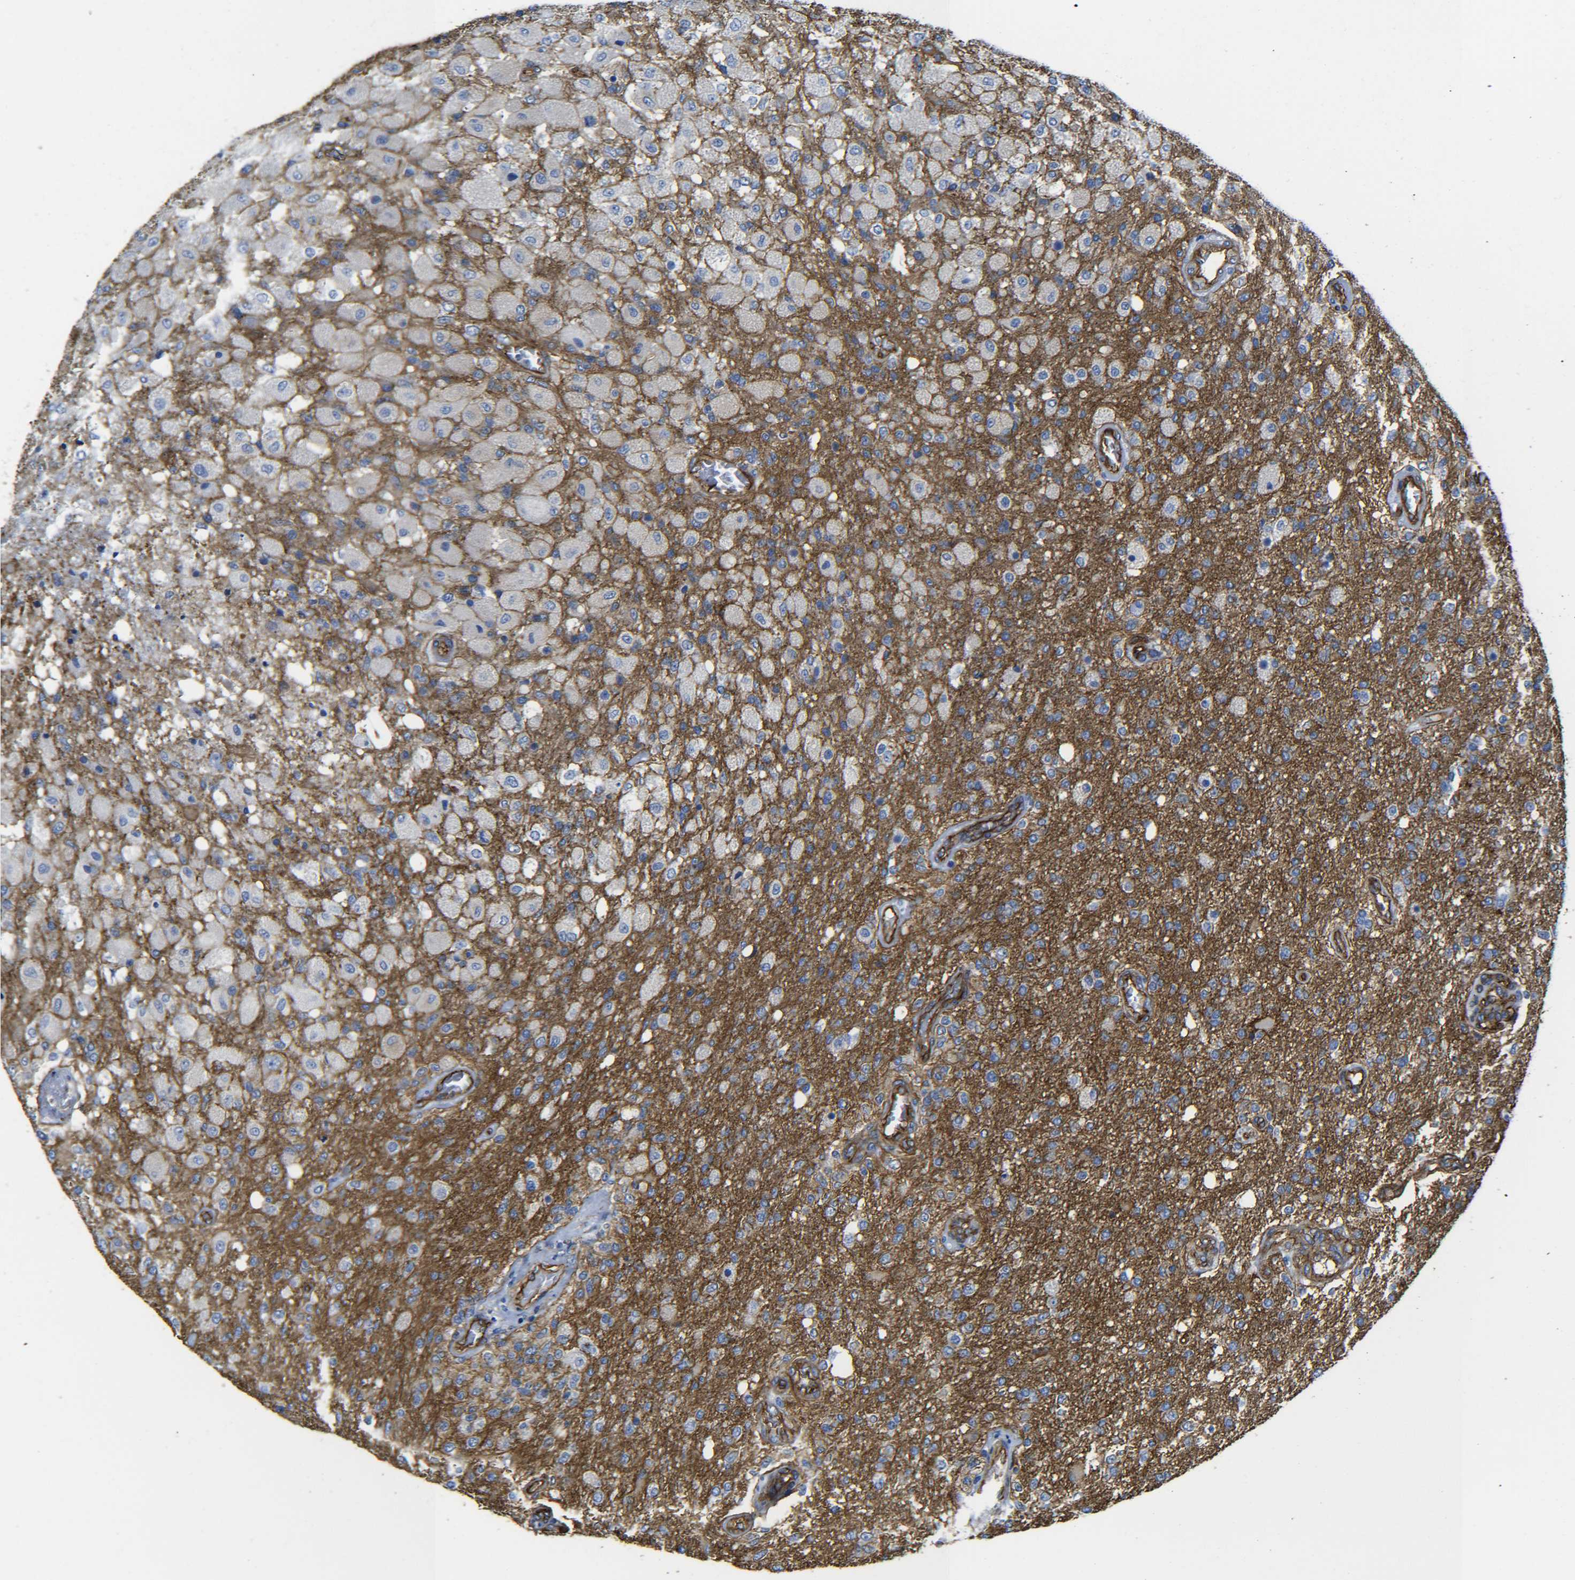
{"staining": {"intensity": "negative", "quantity": "none", "location": "none"}, "tissue": "glioma", "cell_type": "Tumor cells", "image_type": "cancer", "snomed": [{"axis": "morphology", "description": "Normal tissue, NOS"}, {"axis": "morphology", "description": "Glioma, malignant, High grade"}, {"axis": "topography", "description": "Cerebral cortex"}], "caption": "Immunohistochemistry of human glioma demonstrates no expression in tumor cells.", "gene": "SPTBN1", "patient": {"sex": "male", "age": 77}}